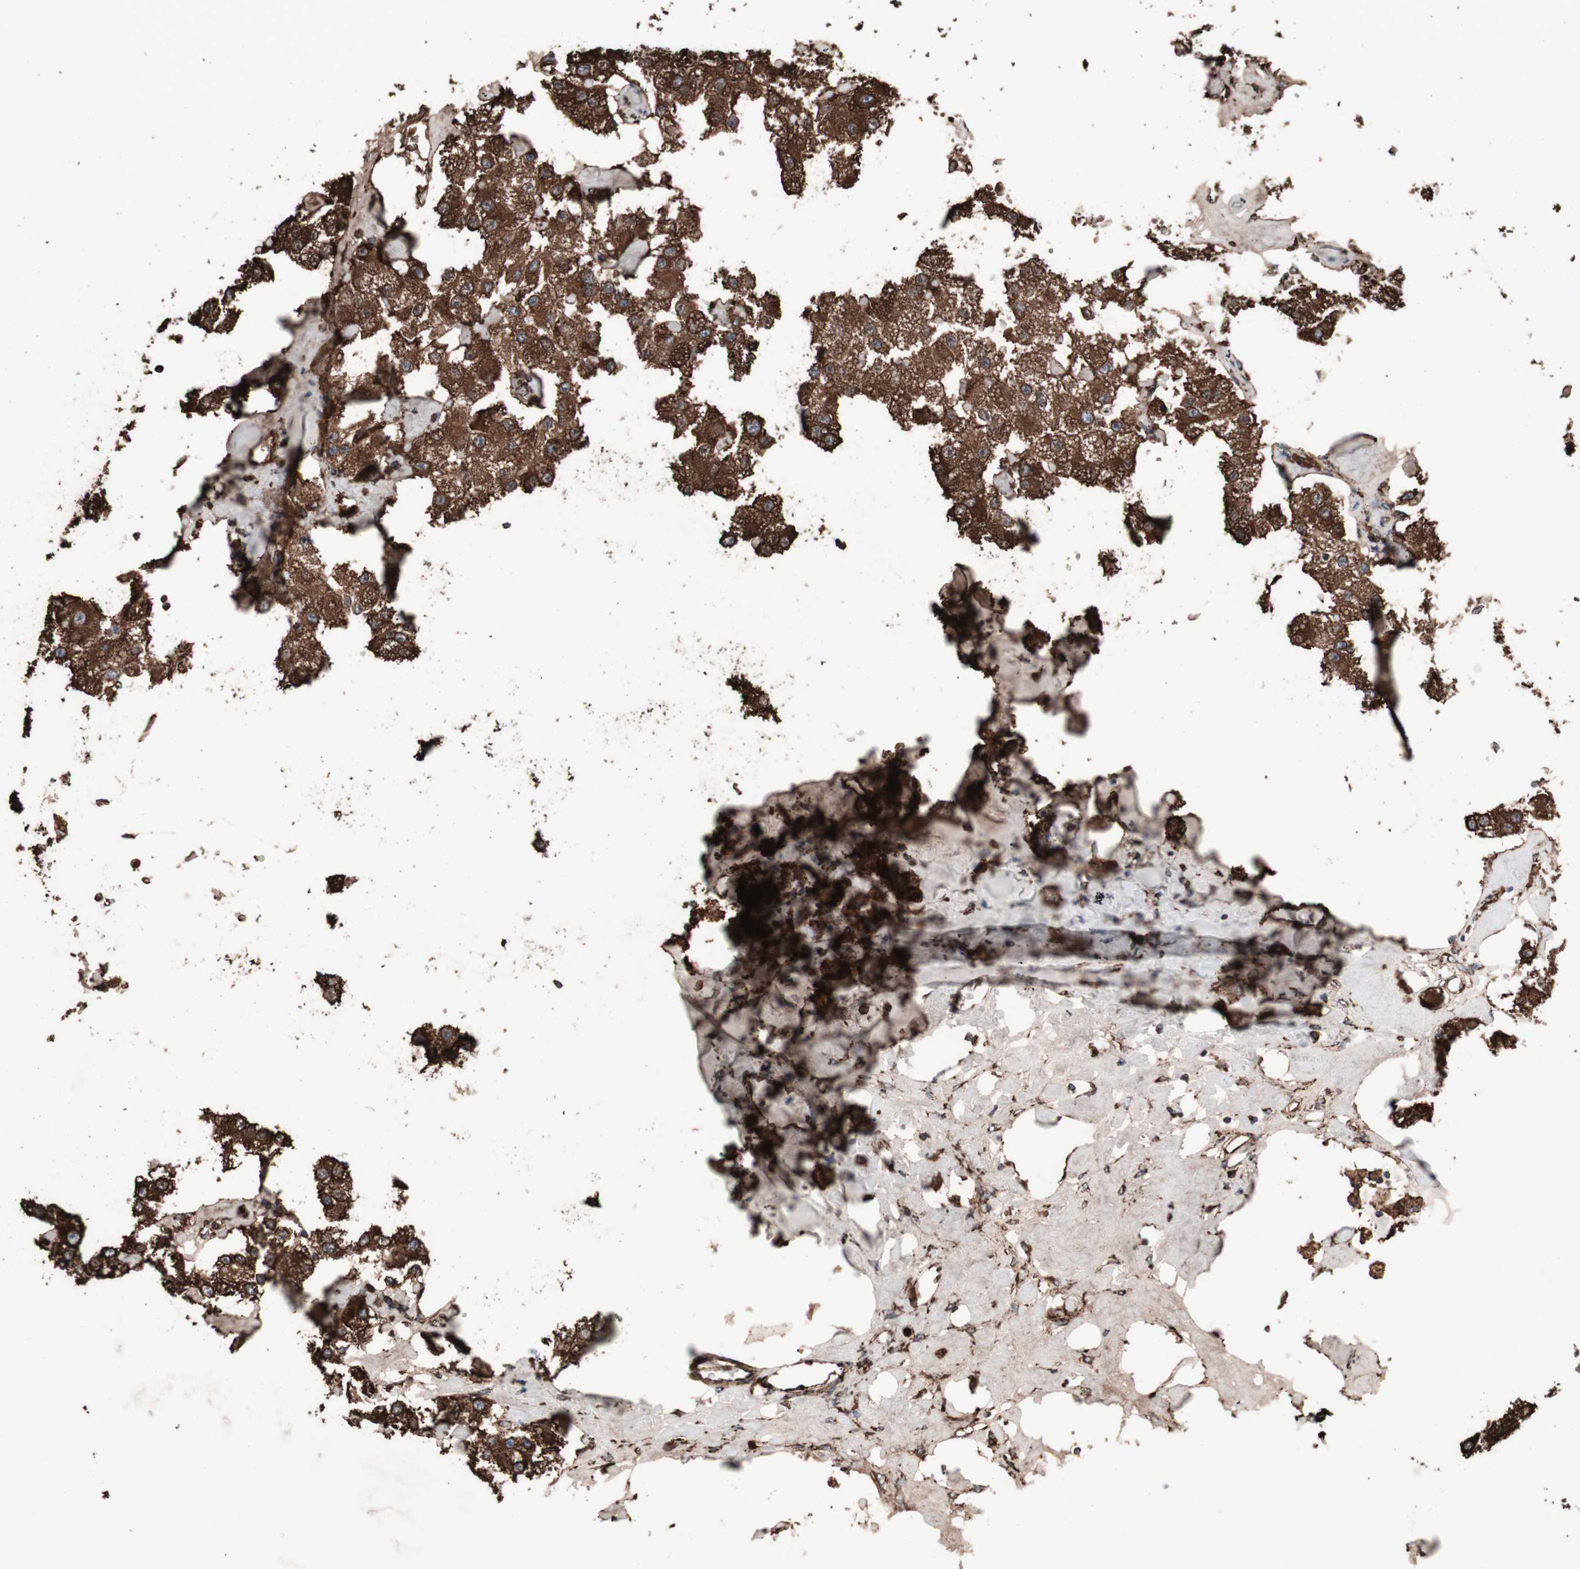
{"staining": {"intensity": "strong", "quantity": ">75%", "location": "cytoplasmic/membranous"}, "tissue": "carcinoid", "cell_type": "Tumor cells", "image_type": "cancer", "snomed": [{"axis": "morphology", "description": "Carcinoid, malignant, NOS"}, {"axis": "topography", "description": "Pancreas"}], "caption": "Protein expression analysis of human carcinoid reveals strong cytoplasmic/membranous positivity in about >75% of tumor cells.", "gene": "HSP90B1", "patient": {"sex": "male", "age": 41}}